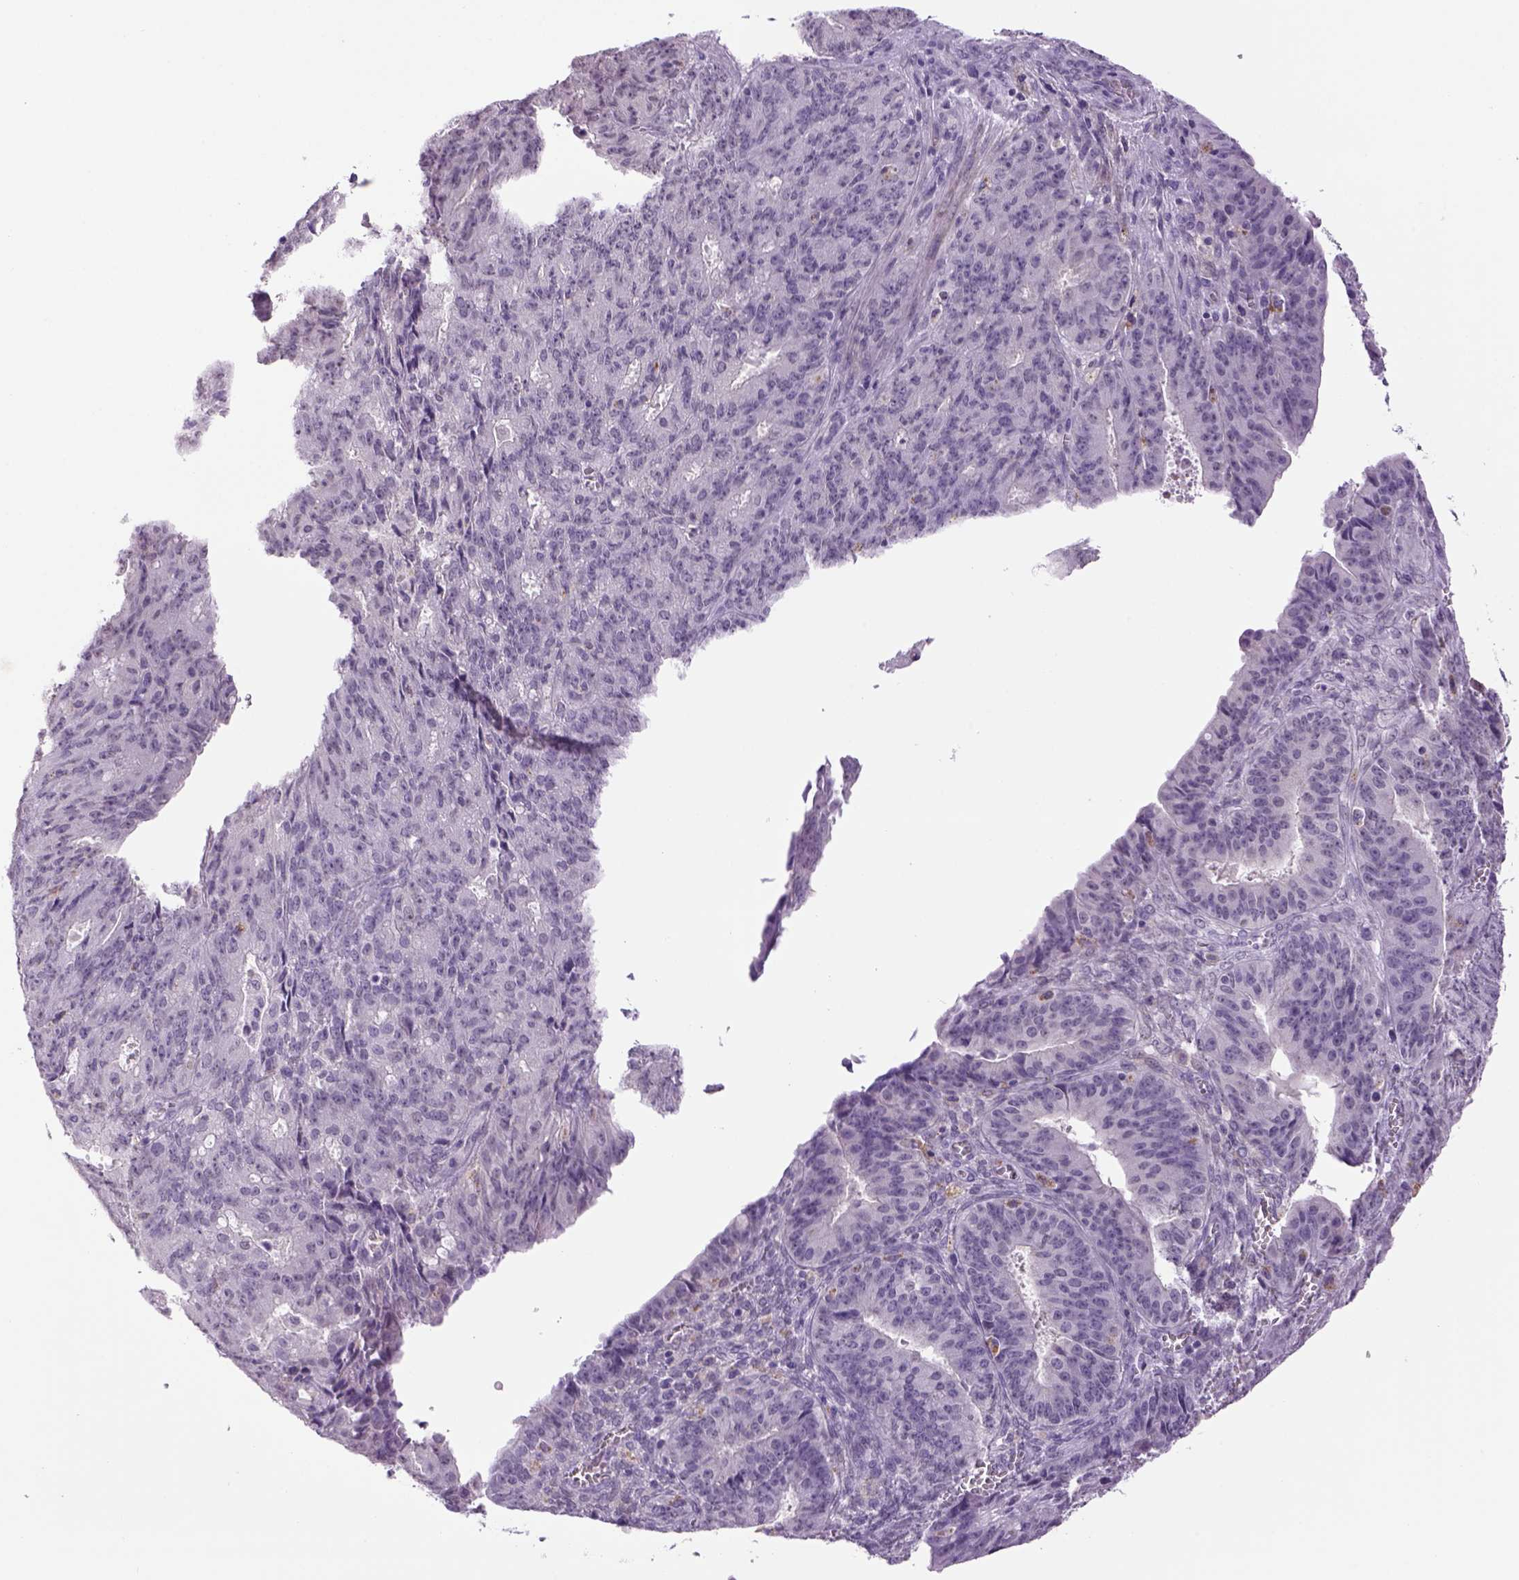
{"staining": {"intensity": "negative", "quantity": "none", "location": "none"}, "tissue": "ovarian cancer", "cell_type": "Tumor cells", "image_type": "cancer", "snomed": [{"axis": "morphology", "description": "Carcinoma, endometroid"}, {"axis": "topography", "description": "Ovary"}], "caption": "Photomicrograph shows no protein positivity in tumor cells of ovarian cancer tissue.", "gene": "DBH", "patient": {"sex": "female", "age": 42}}